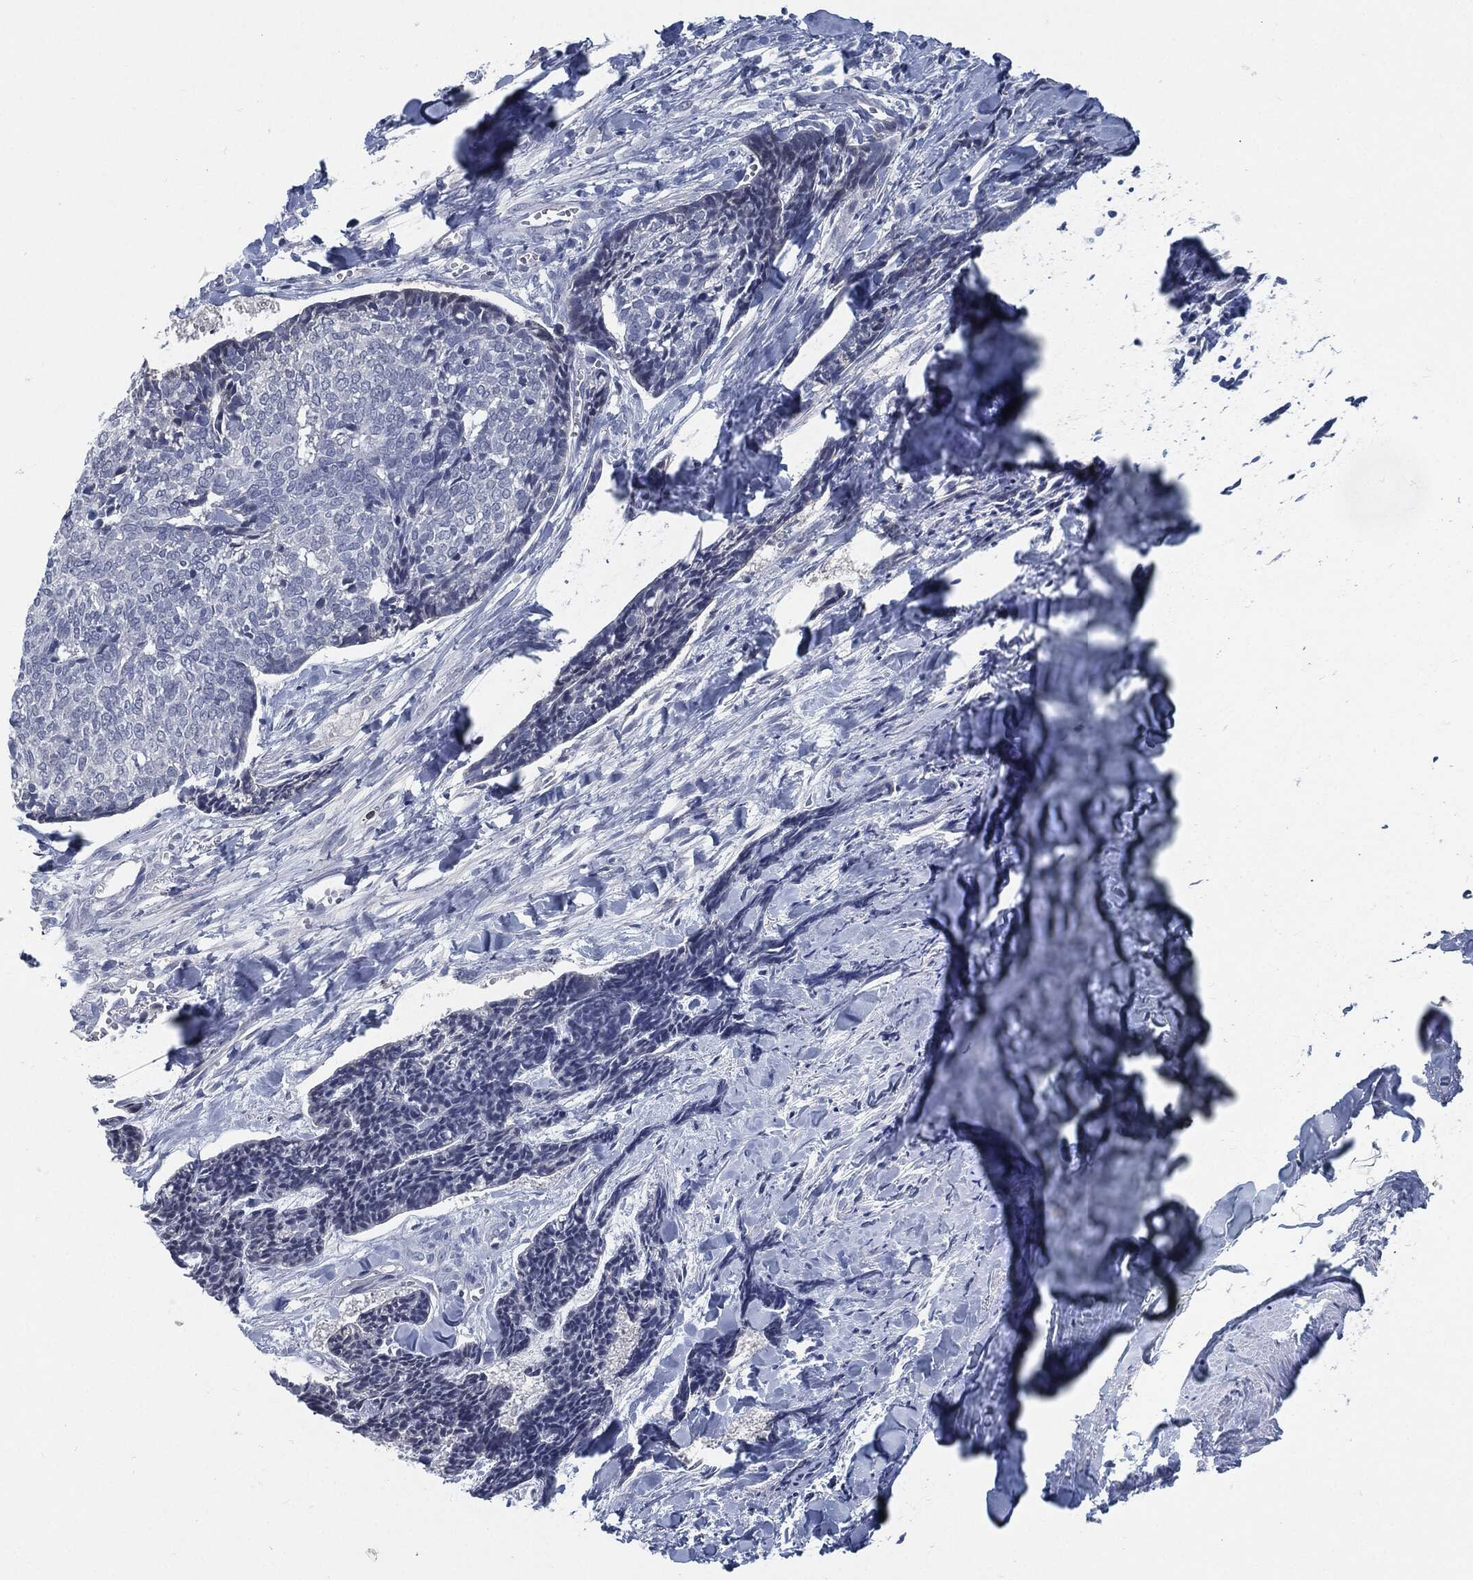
{"staining": {"intensity": "negative", "quantity": "none", "location": "none"}, "tissue": "skin cancer", "cell_type": "Tumor cells", "image_type": "cancer", "snomed": [{"axis": "morphology", "description": "Basal cell carcinoma"}, {"axis": "topography", "description": "Skin"}], "caption": "An IHC photomicrograph of skin cancer (basal cell carcinoma) is shown. There is no staining in tumor cells of skin cancer (basal cell carcinoma).", "gene": "MST1", "patient": {"sex": "male", "age": 86}}